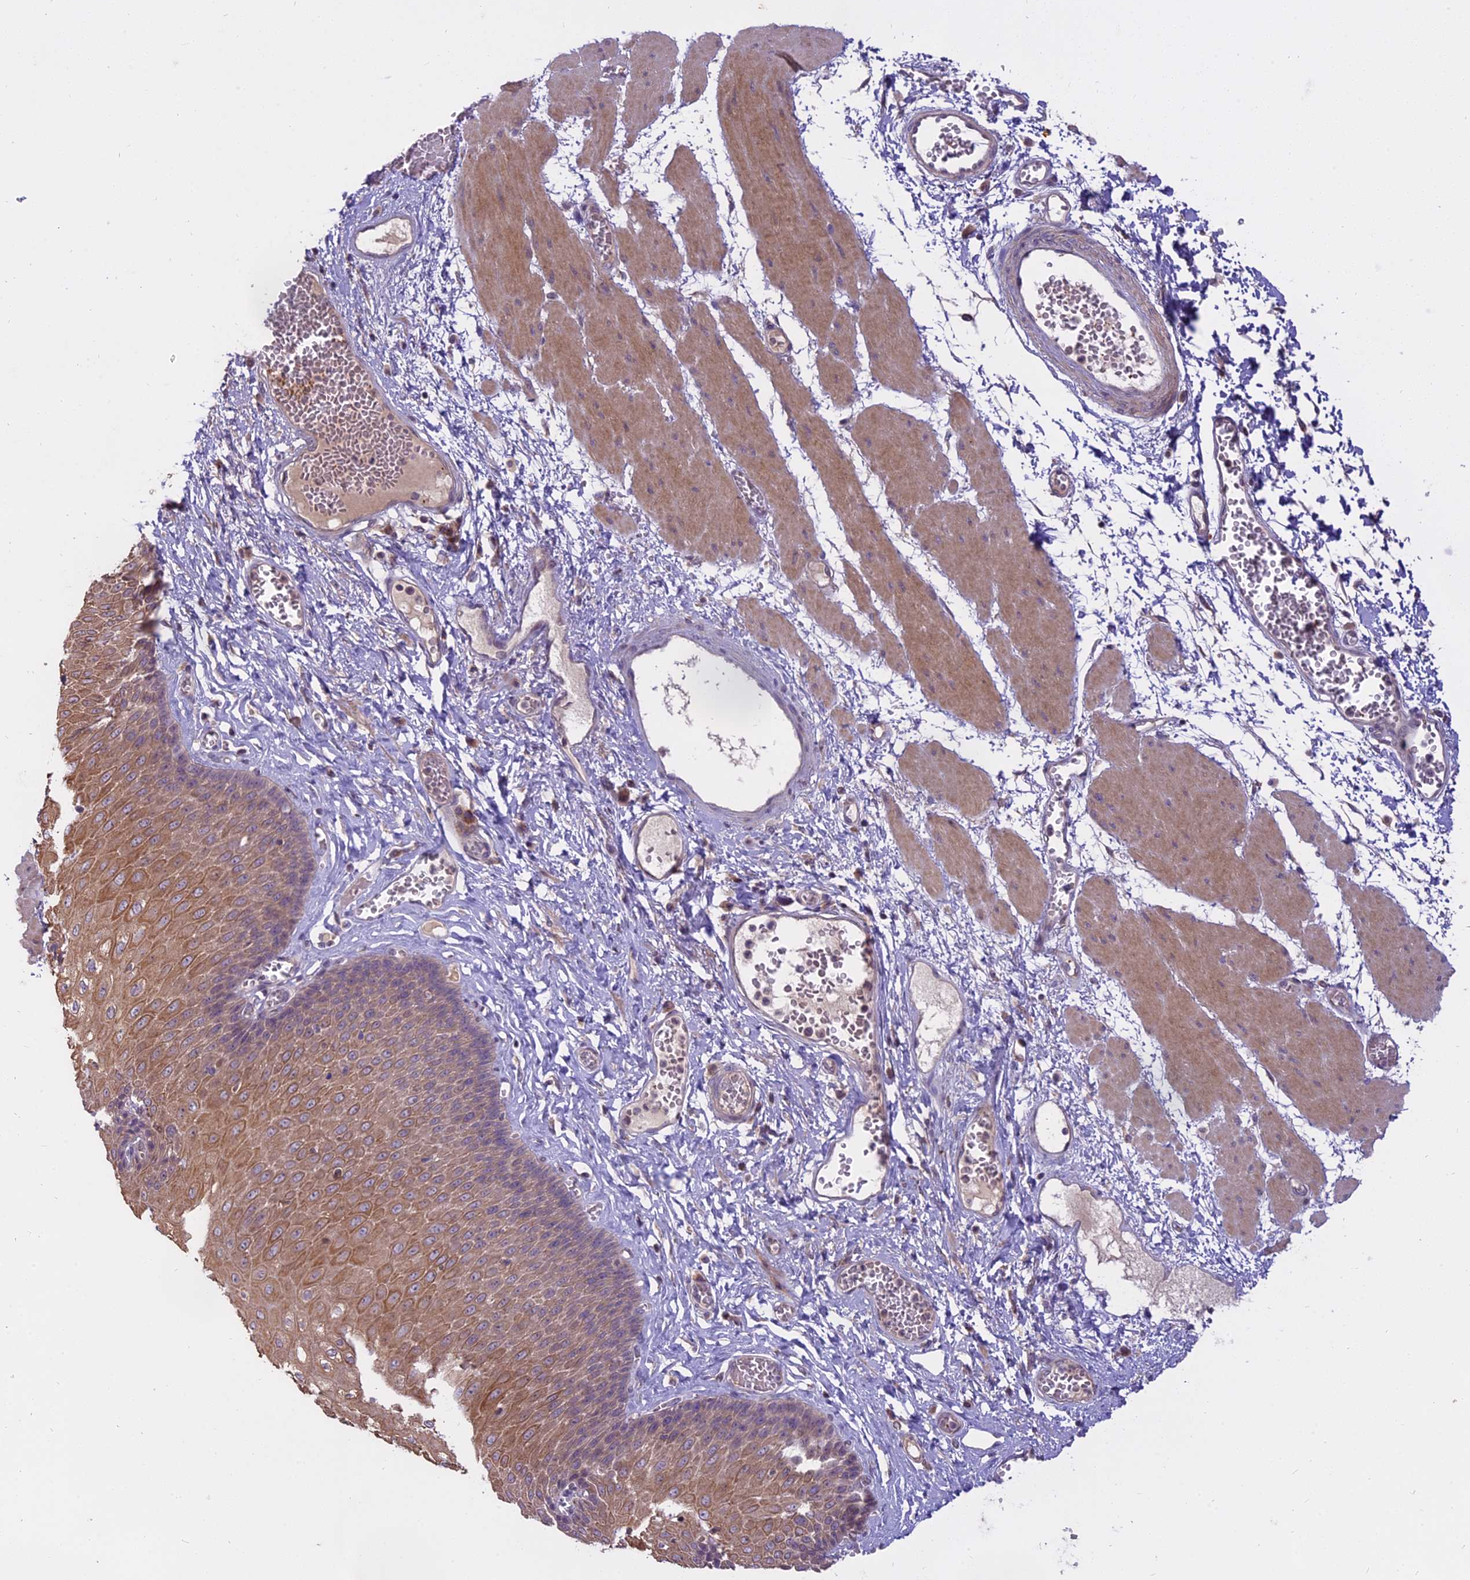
{"staining": {"intensity": "moderate", "quantity": ">75%", "location": "cytoplasmic/membranous"}, "tissue": "esophagus", "cell_type": "Squamous epithelial cells", "image_type": "normal", "snomed": [{"axis": "morphology", "description": "Normal tissue, NOS"}, {"axis": "topography", "description": "Esophagus"}], "caption": "Protein staining of normal esophagus shows moderate cytoplasmic/membranous positivity in approximately >75% of squamous epithelial cells. The protein of interest is shown in brown color, while the nuclei are stained blue.", "gene": "MEMO1", "patient": {"sex": "male", "age": 60}}